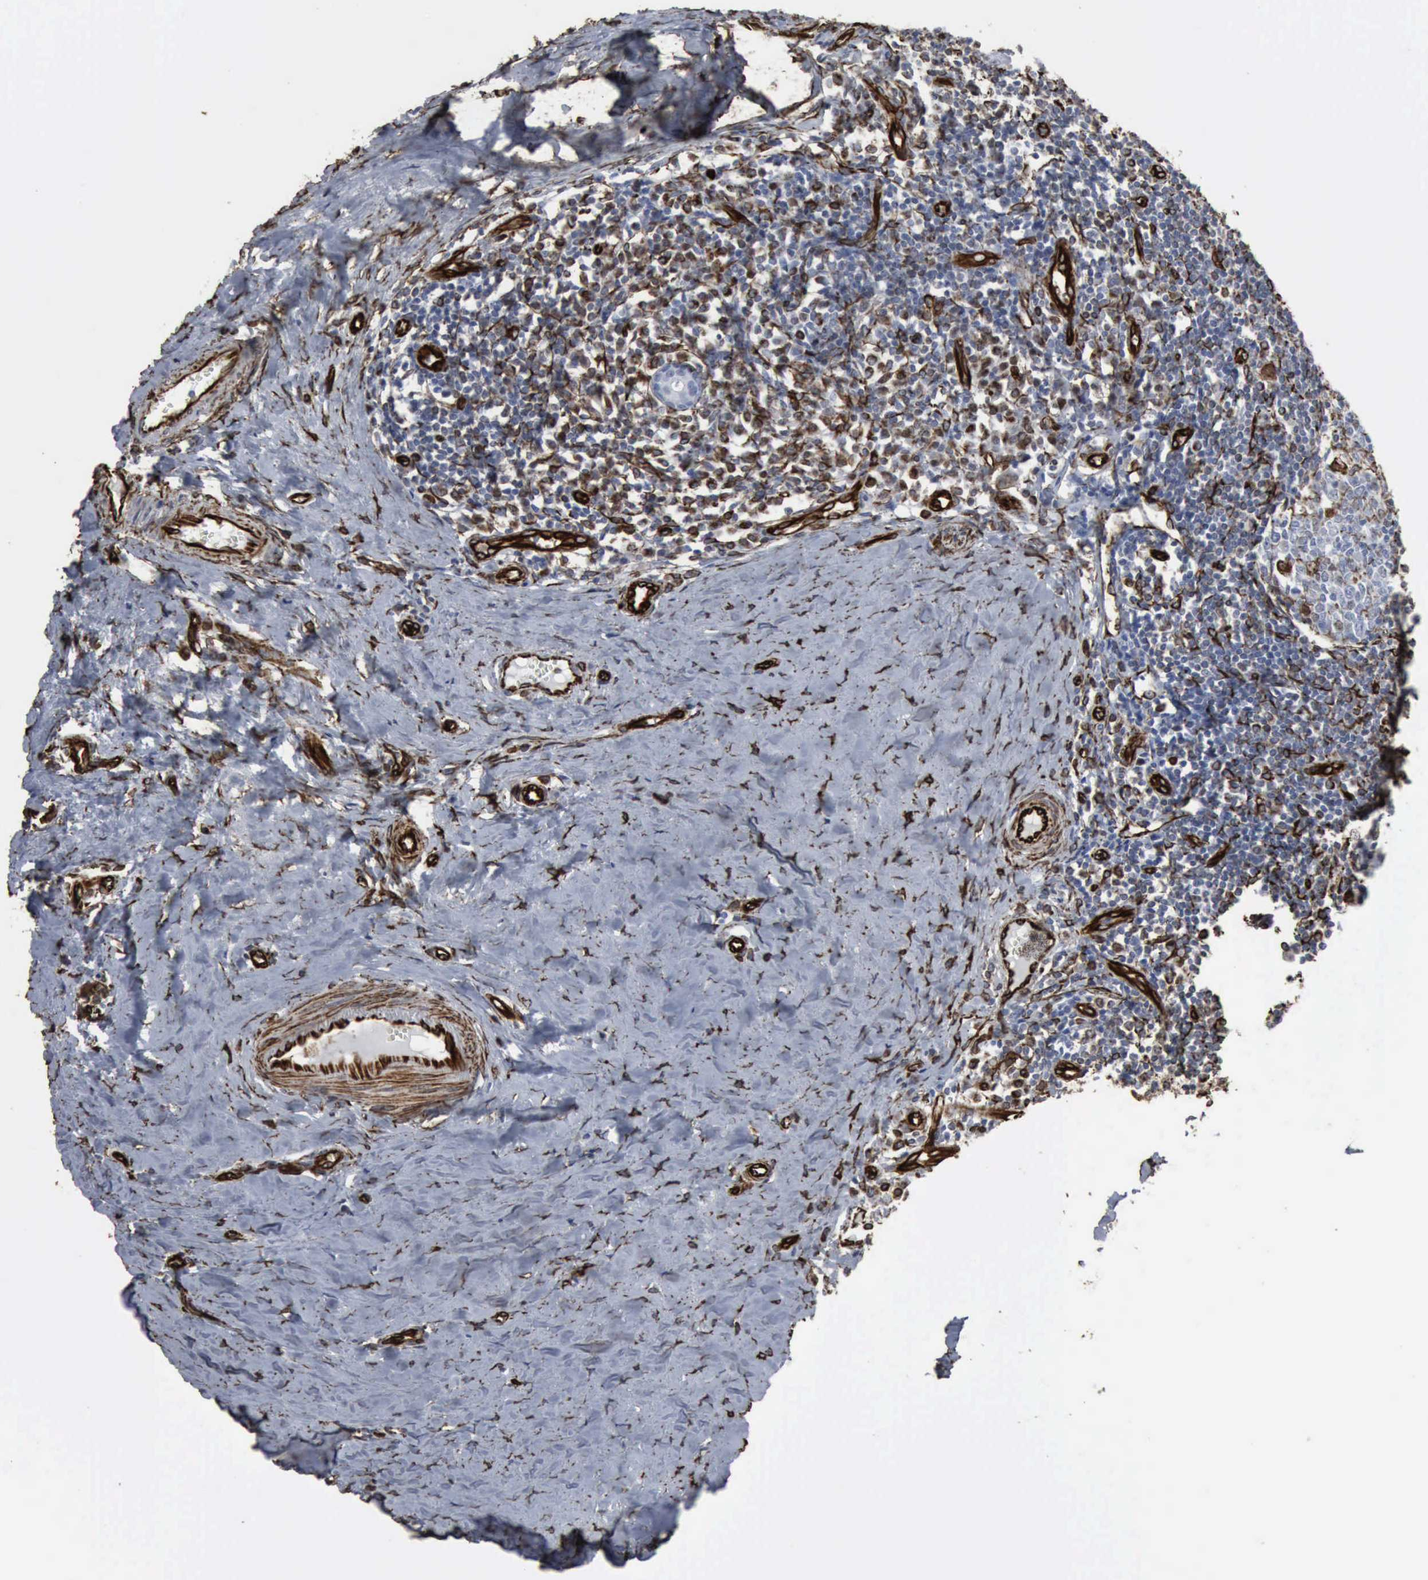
{"staining": {"intensity": "moderate", "quantity": "<25%", "location": "cytoplasmic/membranous,nuclear"}, "tissue": "tonsil", "cell_type": "Germinal center cells", "image_type": "normal", "snomed": [{"axis": "morphology", "description": "Normal tissue, NOS"}, {"axis": "topography", "description": "Tonsil"}], "caption": "About <25% of germinal center cells in normal human tonsil exhibit moderate cytoplasmic/membranous,nuclear protein staining as visualized by brown immunohistochemical staining.", "gene": "CCNE1", "patient": {"sex": "female", "age": 41}}